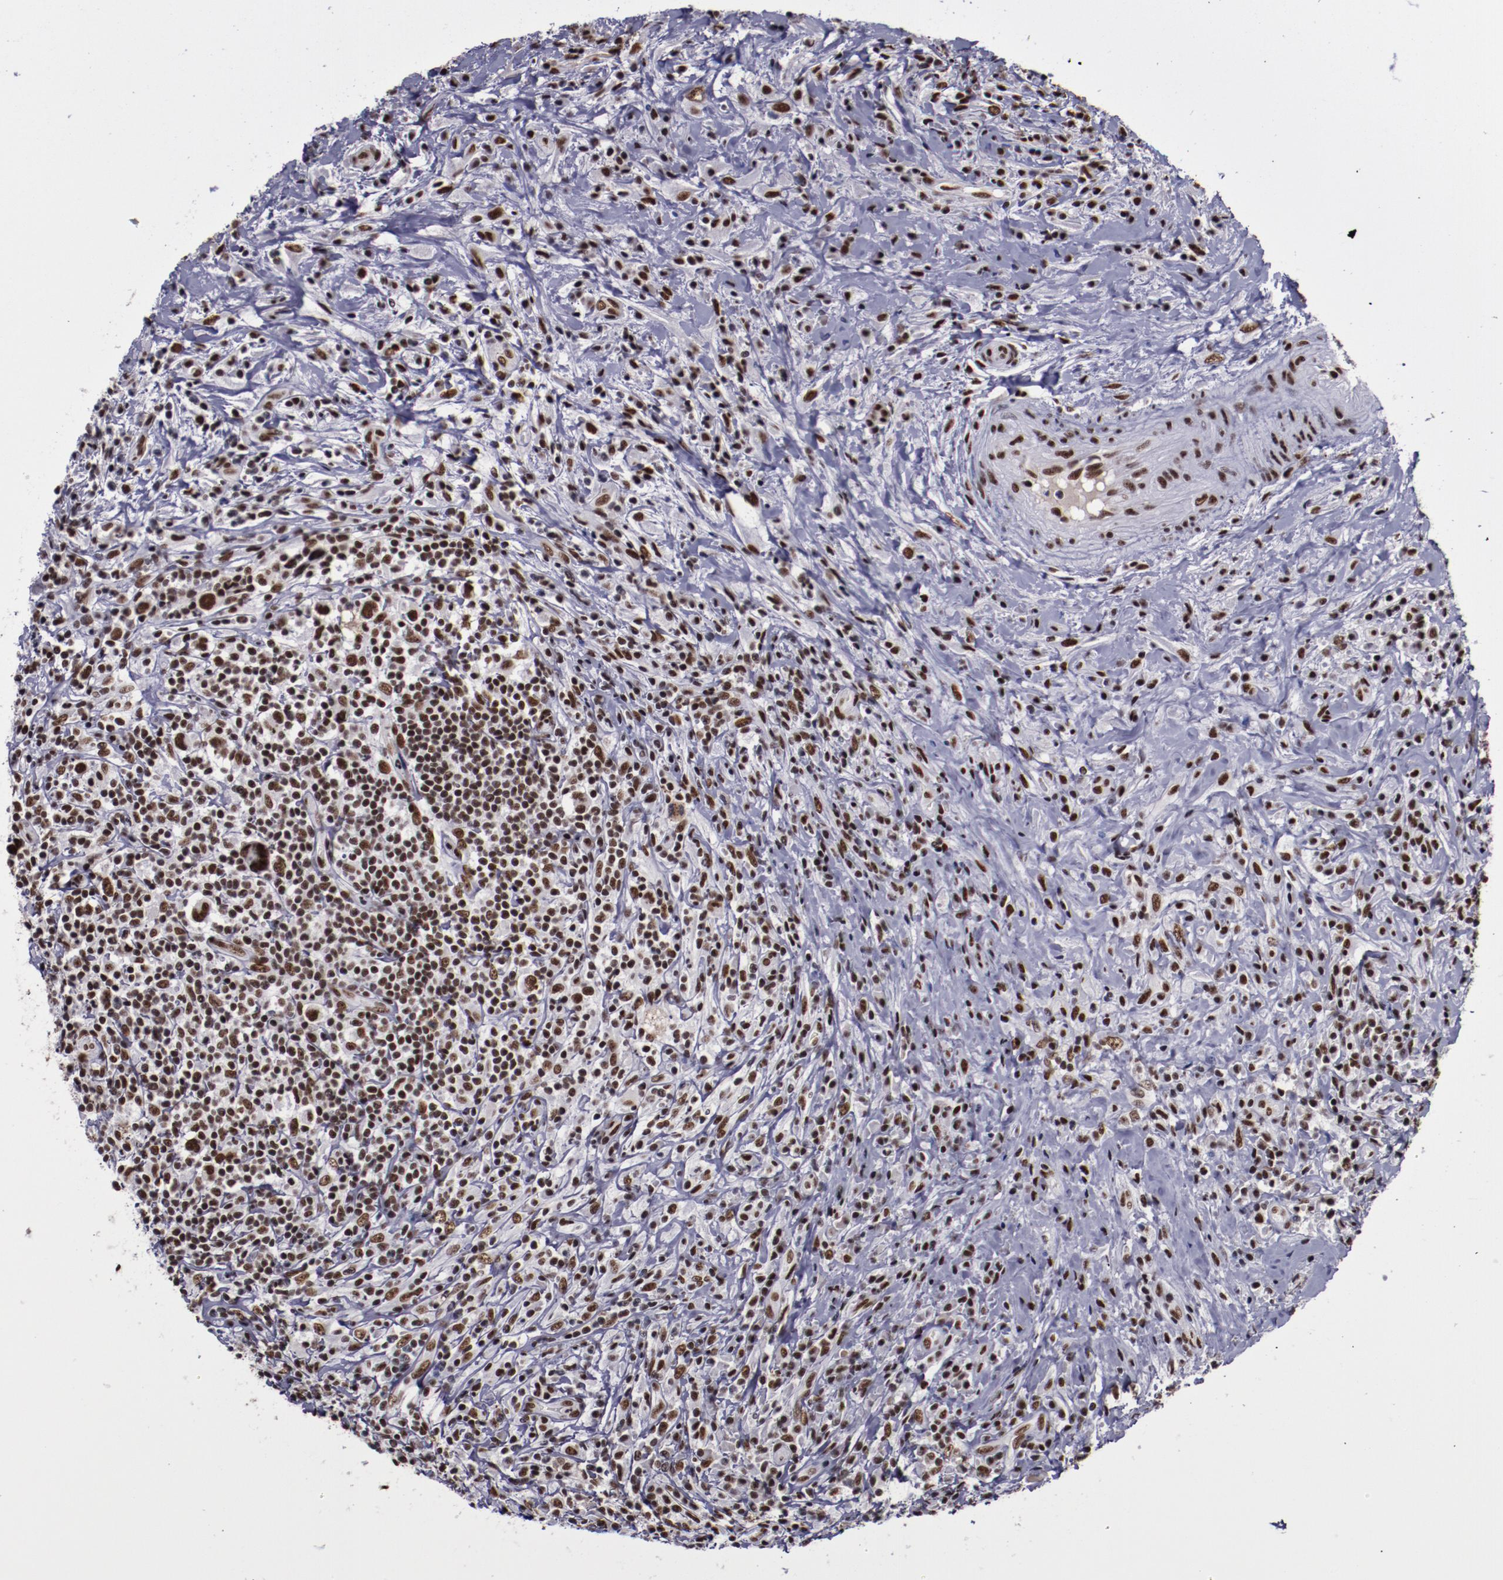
{"staining": {"intensity": "moderate", "quantity": ">75%", "location": "nuclear"}, "tissue": "lymphoma", "cell_type": "Tumor cells", "image_type": "cancer", "snomed": [{"axis": "morphology", "description": "Hodgkin's disease, NOS"}, {"axis": "topography", "description": "Lymph node"}], "caption": "Lymphoma stained with a brown dye displays moderate nuclear positive expression in about >75% of tumor cells.", "gene": "ERH", "patient": {"sex": "female", "age": 25}}